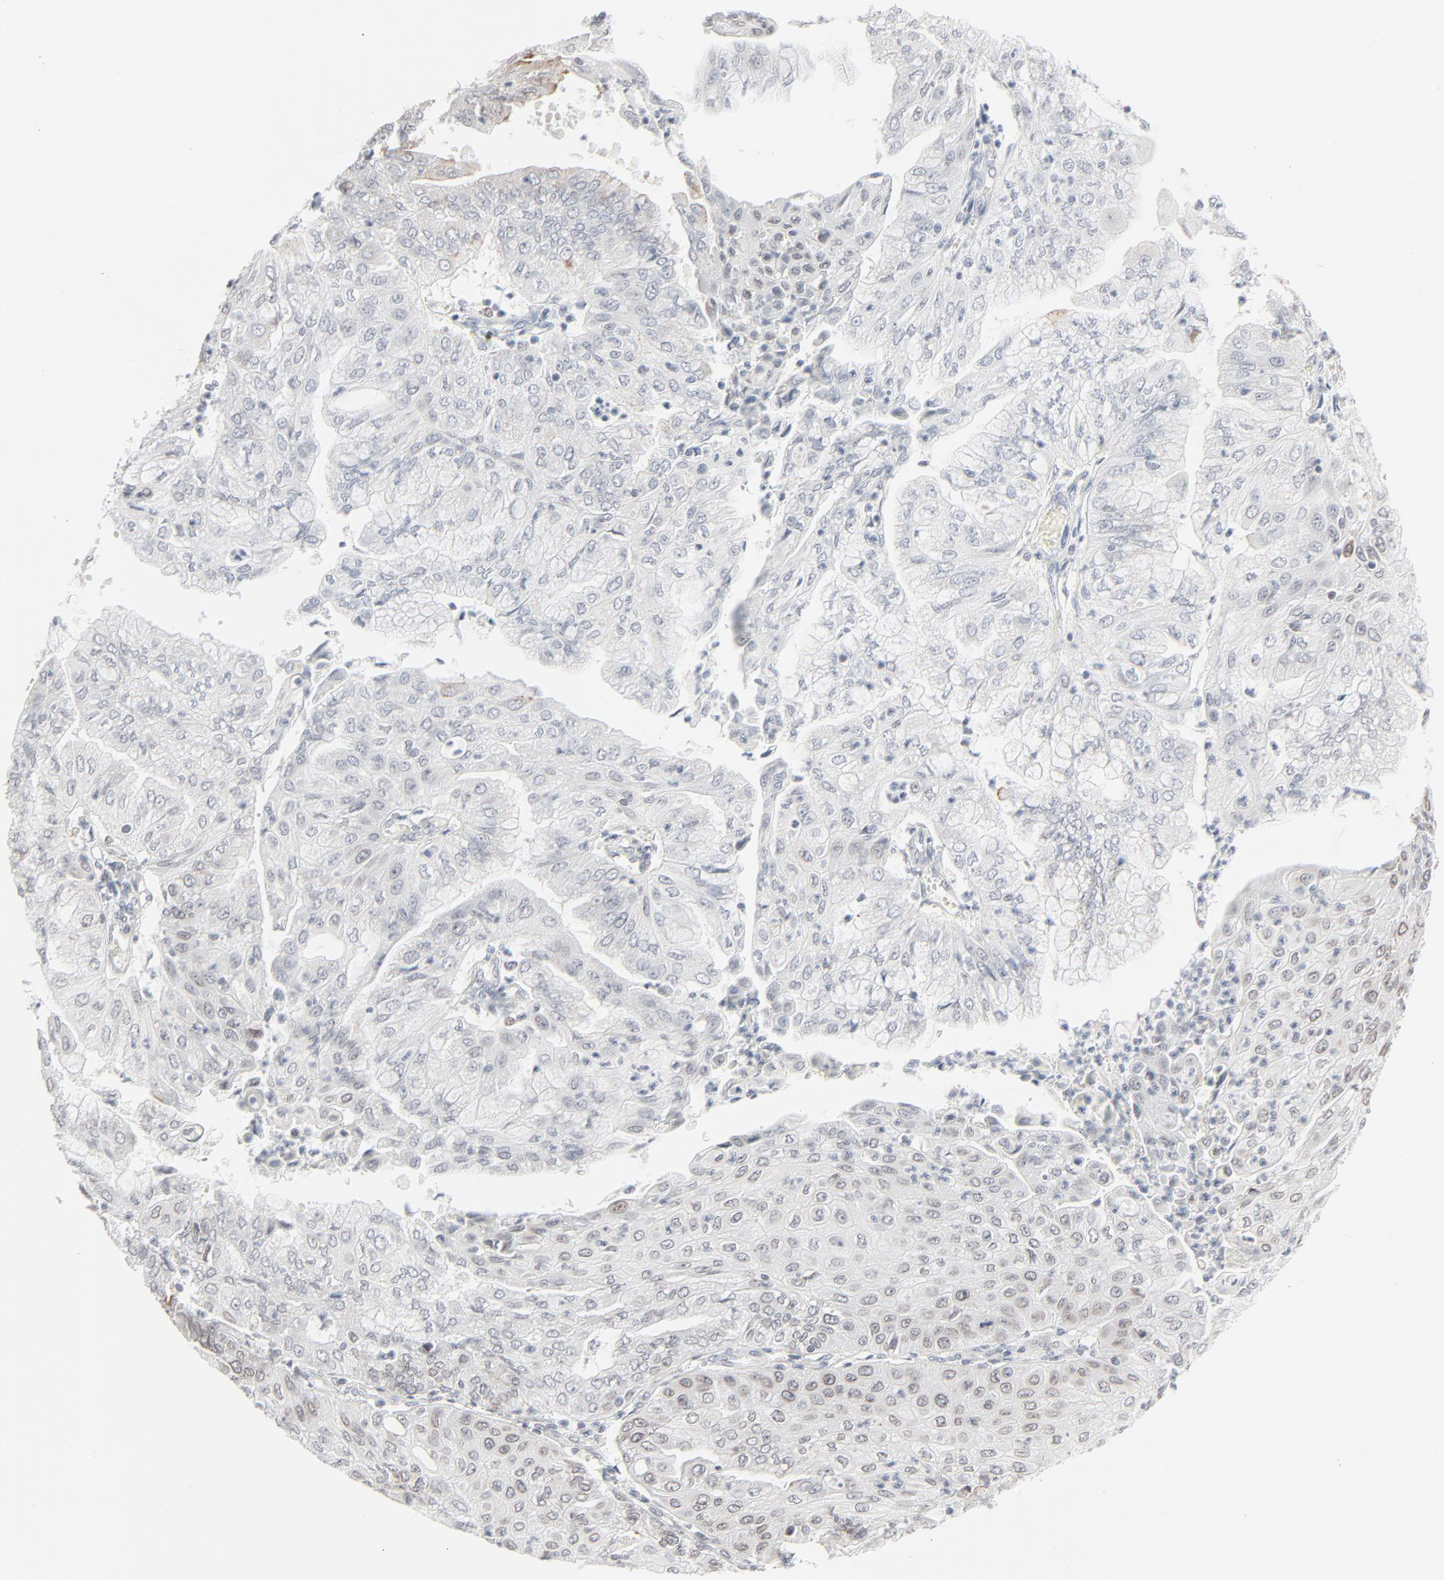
{"staining": {"intensity": "weak", "quantity": "<25%", "location": "cytoplasmic/membranous,nuclear"}, "tissue": "endometrial cancer", "cell_type": "Tumor cells", "image_type": "cancer", "snomed": [{"axis": "morphology", "description": "Adenocarcinoma, NOS"}, {"axis": "topography", "description": "Endometrium"}], "caption": "Endometrial adenocarcinoma was stained to show a protein in brown. There is no significant staining in tumor cells.", "gene": "MAD1L1", "patient": {"sex": "female", "age": 79}}